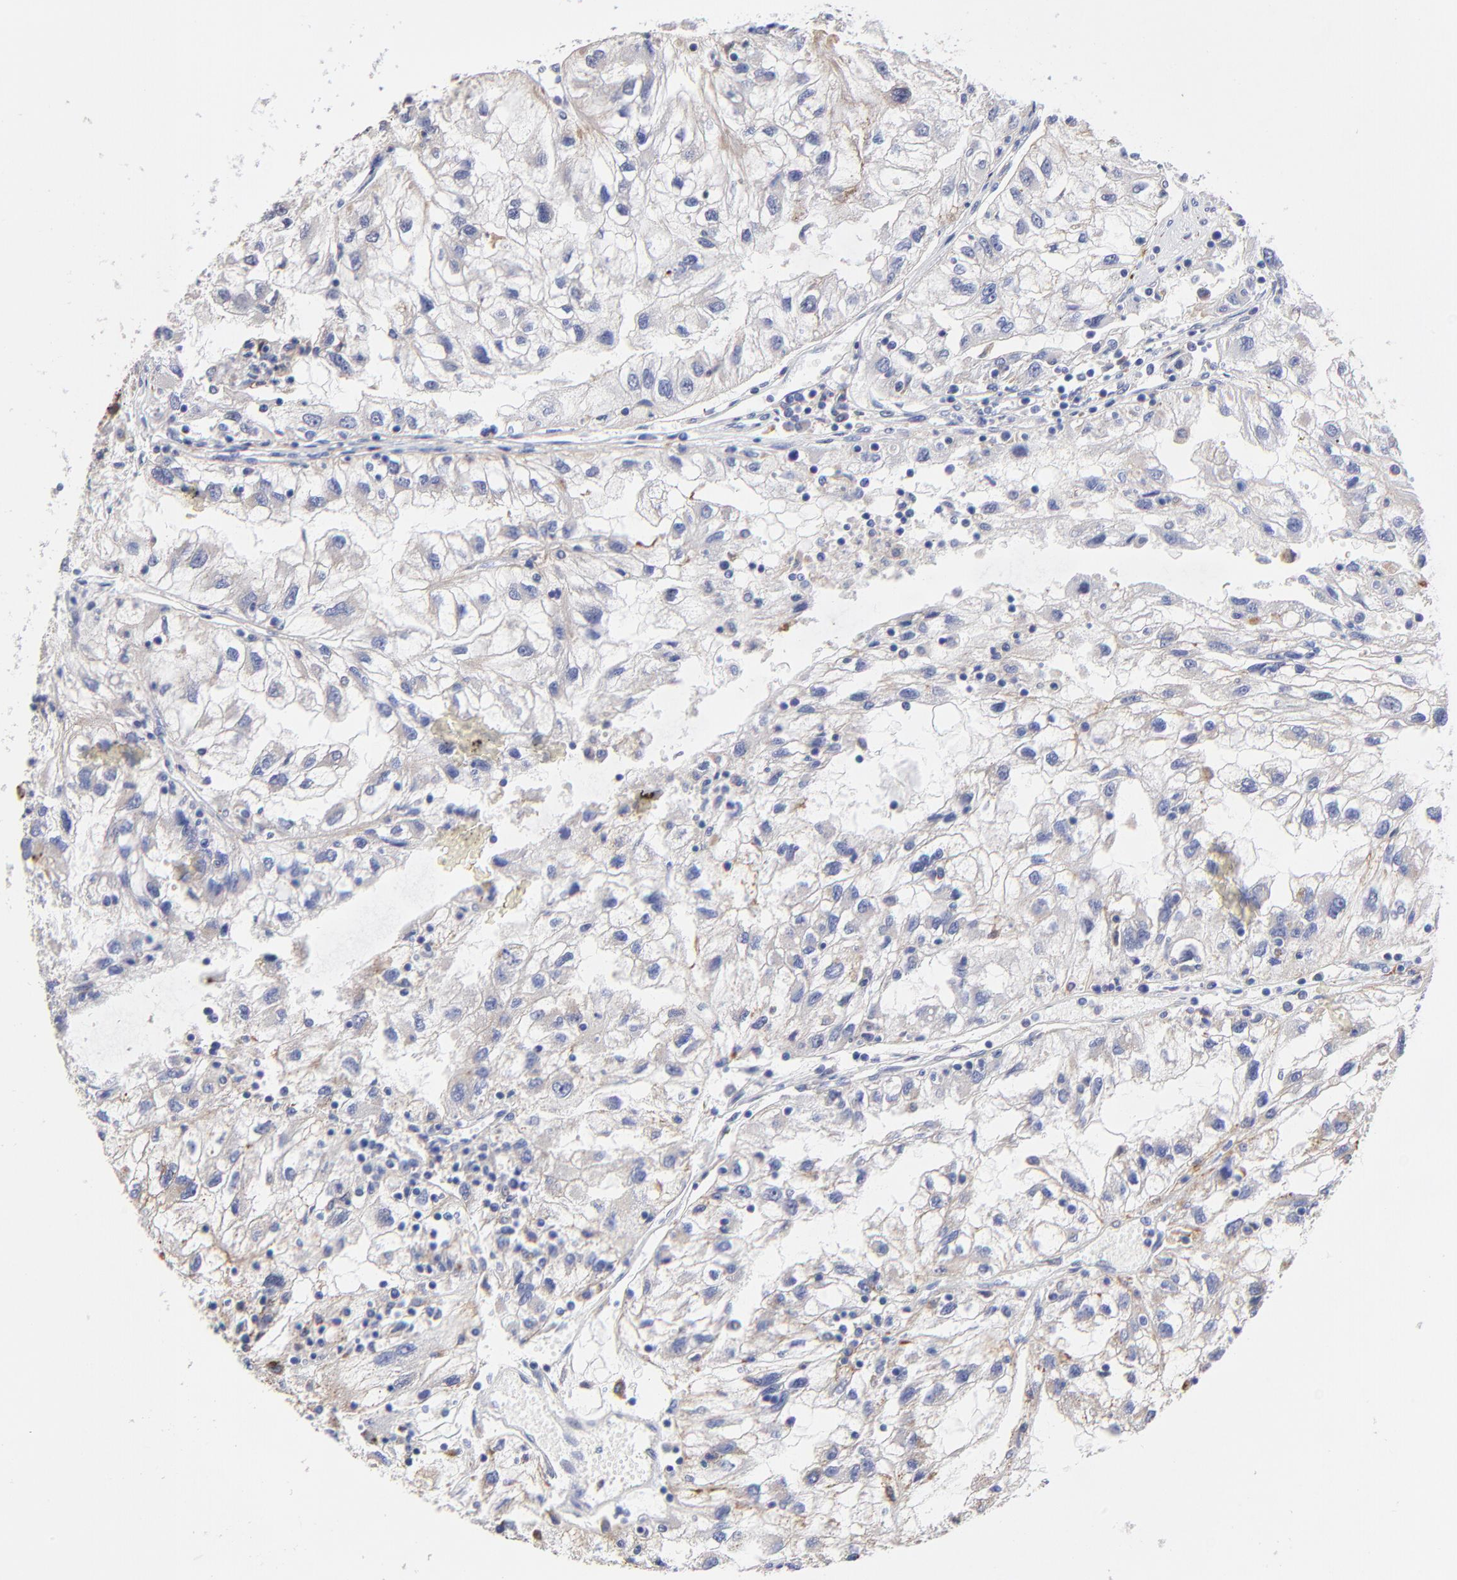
{"staining": {"intensity": "negative", "quantity": "none", "location": "none"}, "tissue": "renal cancer", "cell_type": "Tumor cells", "image_type": "cancer", "snomed": [{"axis": "morphology", "description": "Normal tissue, NOS"}, {"axis": "morphology", "description": "Adenocarcinoma, NOS"}, {"axis": "topography", "description": "Kidney"}], "caption": "The immunohistochemistry histopathology image has no significant expression in tumor cells of adenocarcinoma (renal) tissue. (DAB (3,3'-diaminobenzidine) immunohistochemistry (IHC) with hematoxylin counter stain).", "gene": "PDE4B", "patient": {"sex": "male", "age": 71}}